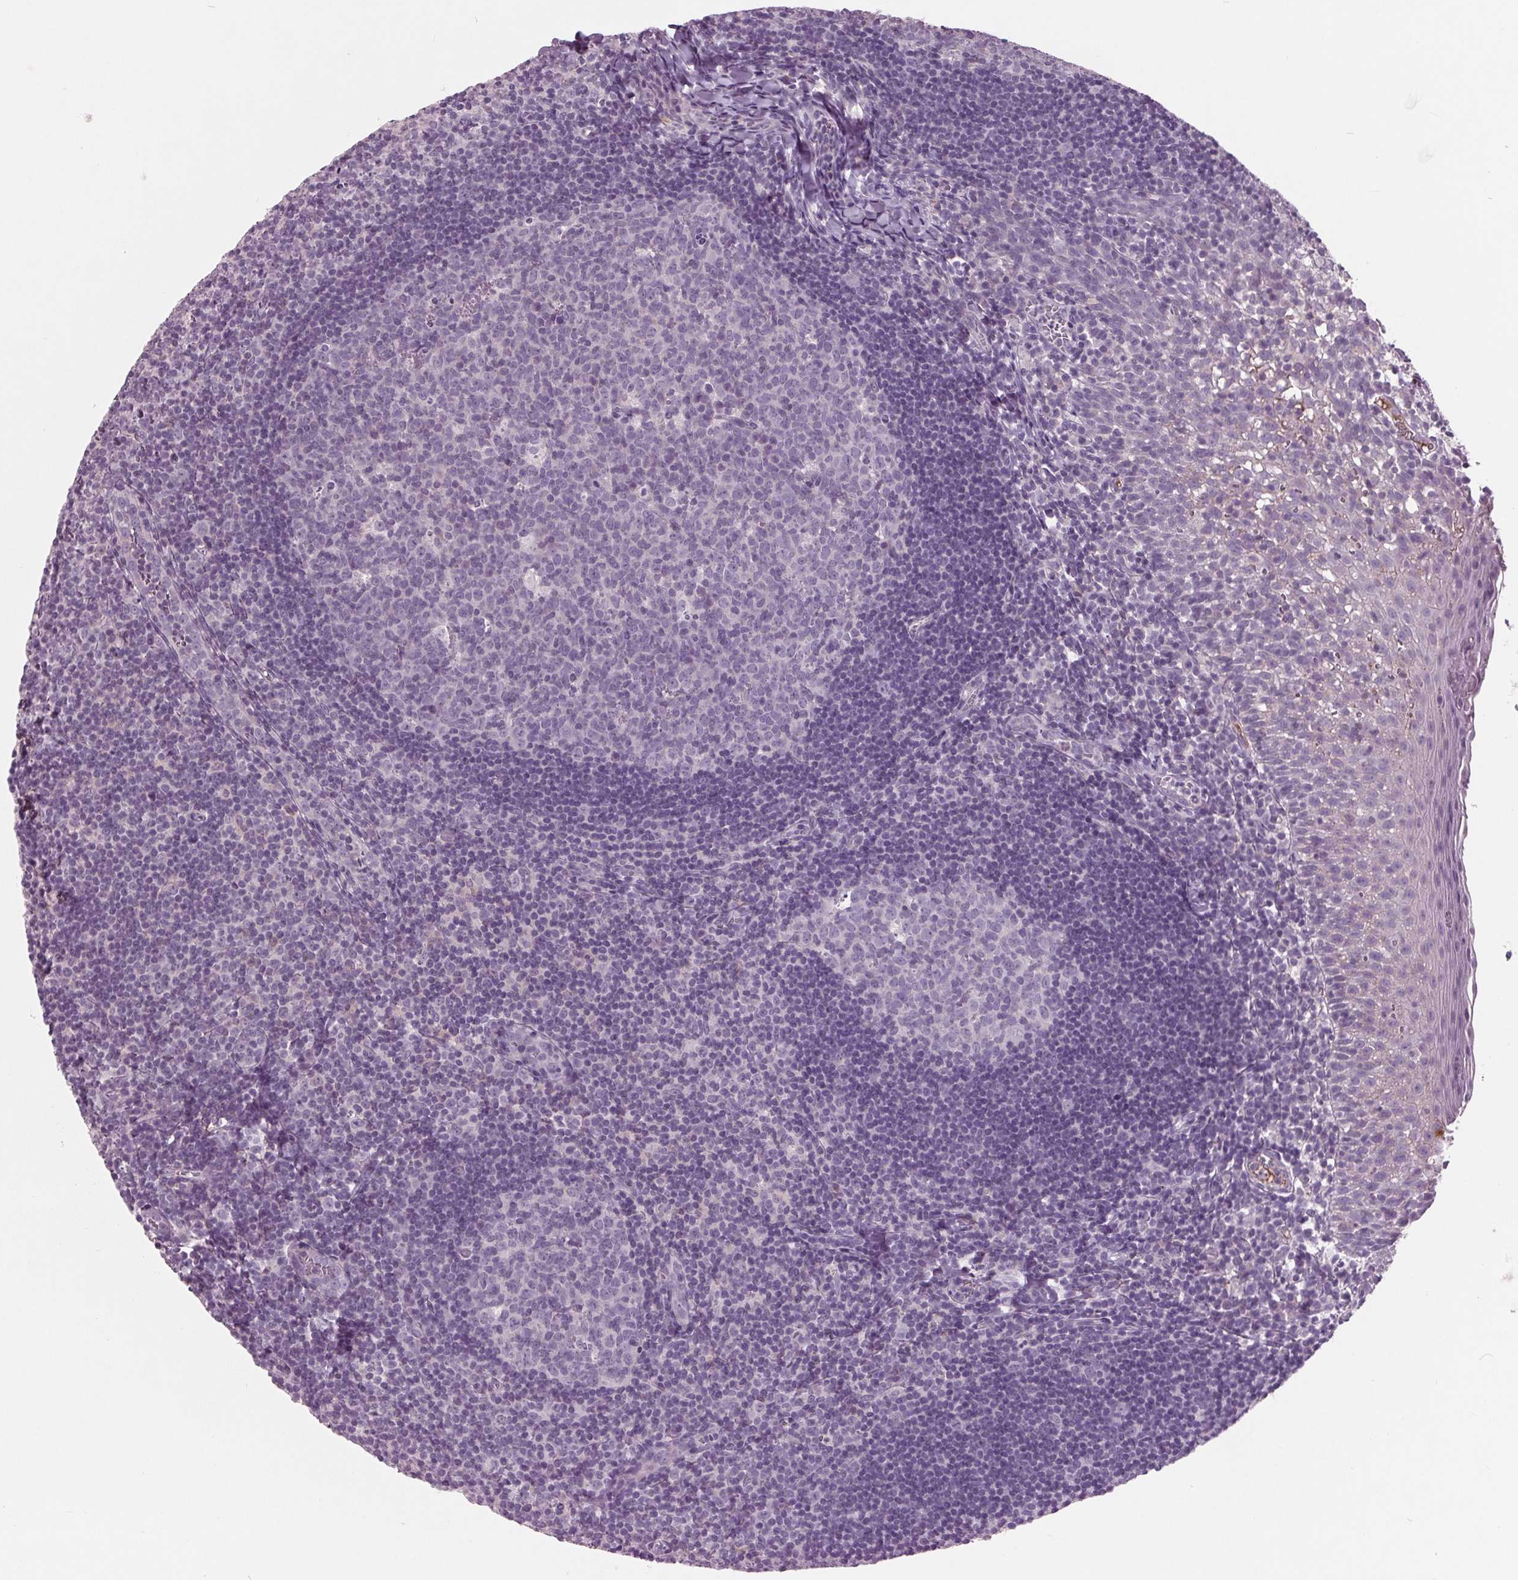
{"staining": {"intensity": "negative", "quantity": "none", "location": "none"}, "tissue": "lymph node", "cell_type": "Germinal center cells", "image_type": "normal", "snomed": [{"axis": "morphology", "description": "Normal tissue, NOS"}, {"axis": "topography", "description": "Lymph node"}], "caption": "This is an IHC image of unremarkable human lymph node. There is no staining in germinal center cells.", "gene": "C6", "patient": {"sex": "female", "age": 21}}